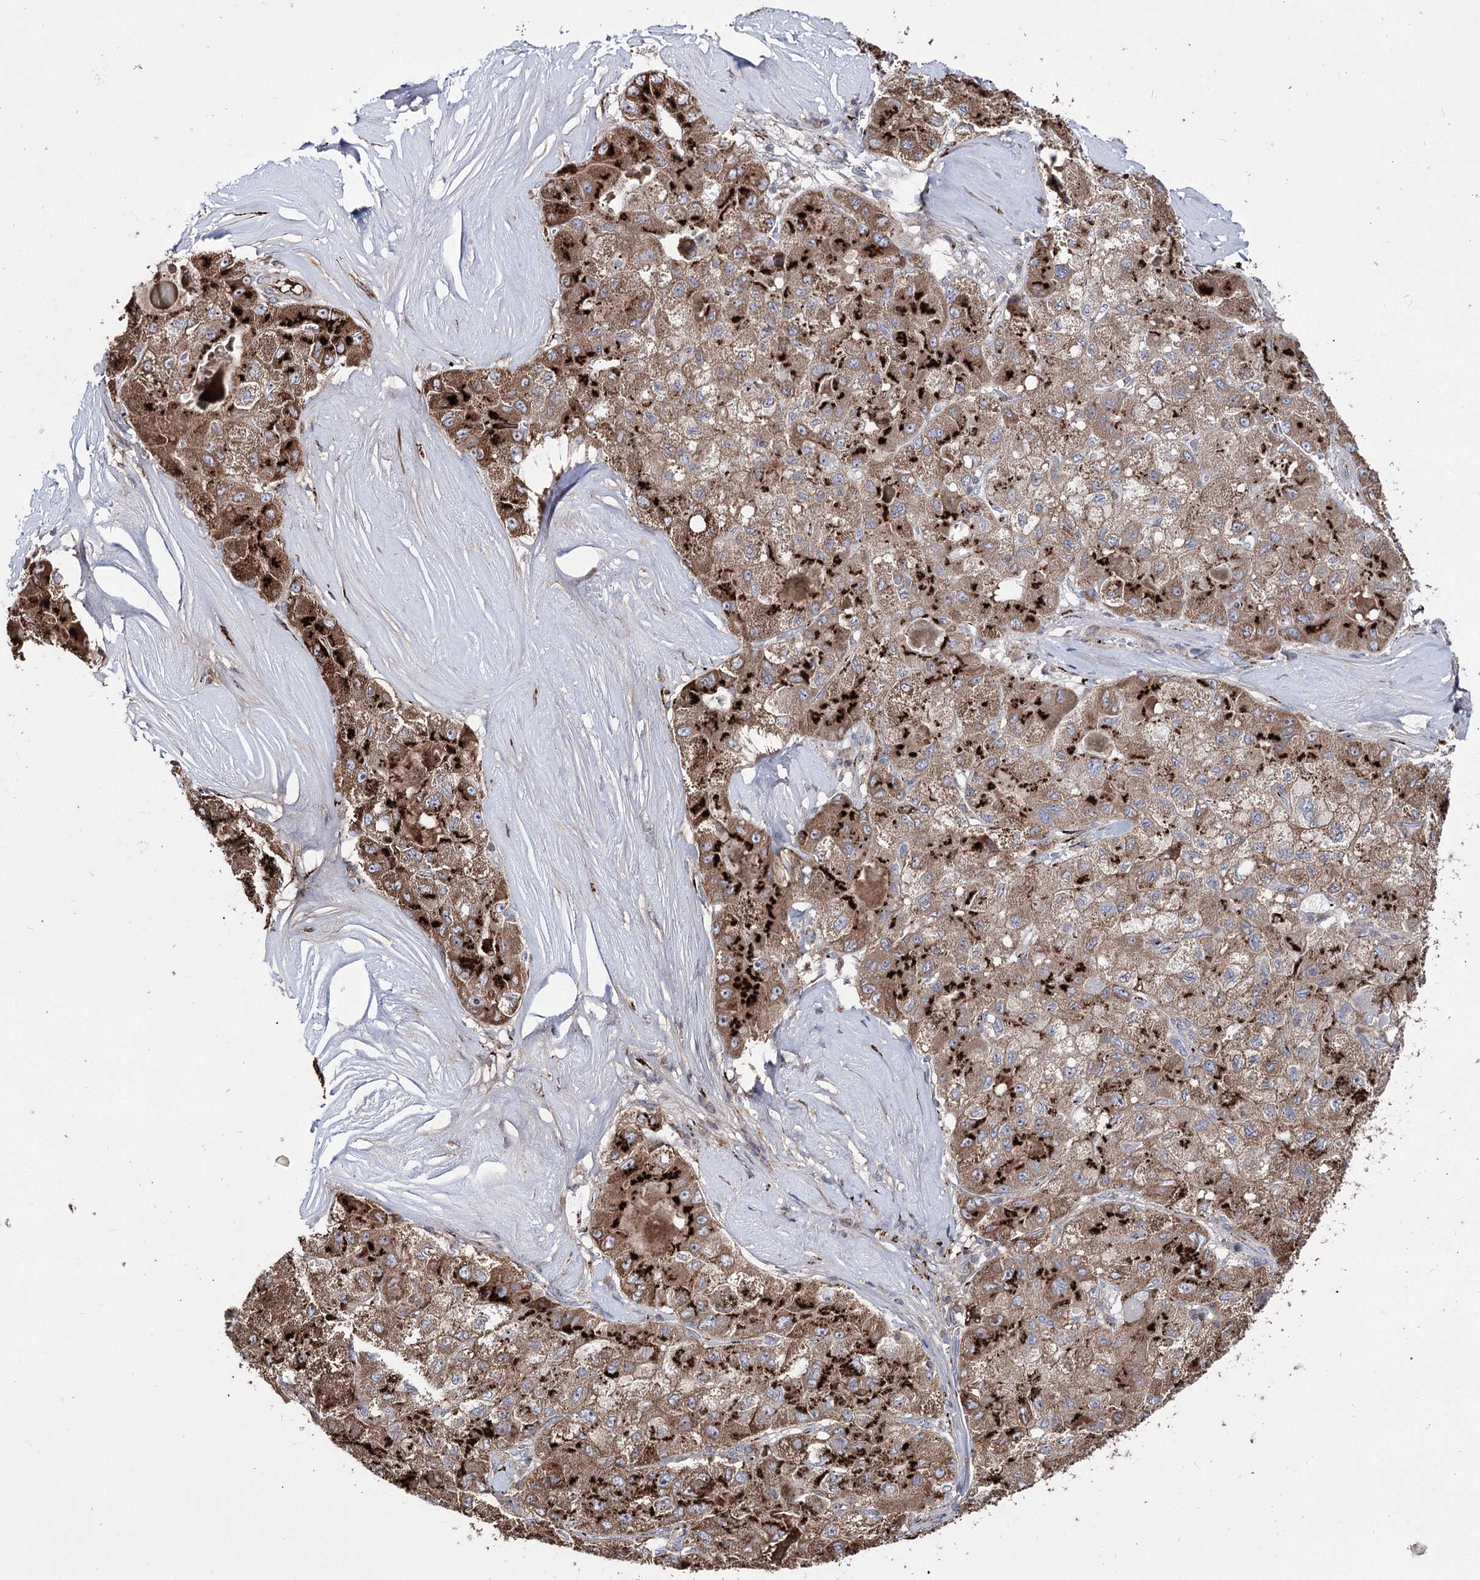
{"staining": {"intensity": "strong", "quantity": ">75%", "location": "cytoplasmic/membranous"}, "tissue": "liver cancer", "cell_type": "Tumor cells", "image_type": "cancer", "snomed": [{"axis": "morphology", "description": "Carcinoma, Hepatocellular, NOS"}, {"axis": "topography", "description": "Liver"}], "caption": "Immunohistochemical staining of human liver hepatocellular carcinoma displays high levels of strong cytoplasmic/membranous expression in approximately >75% of tumor cells.", "gene": "ARHGAP20", "patient": {"sex": "male", "age": 80}}